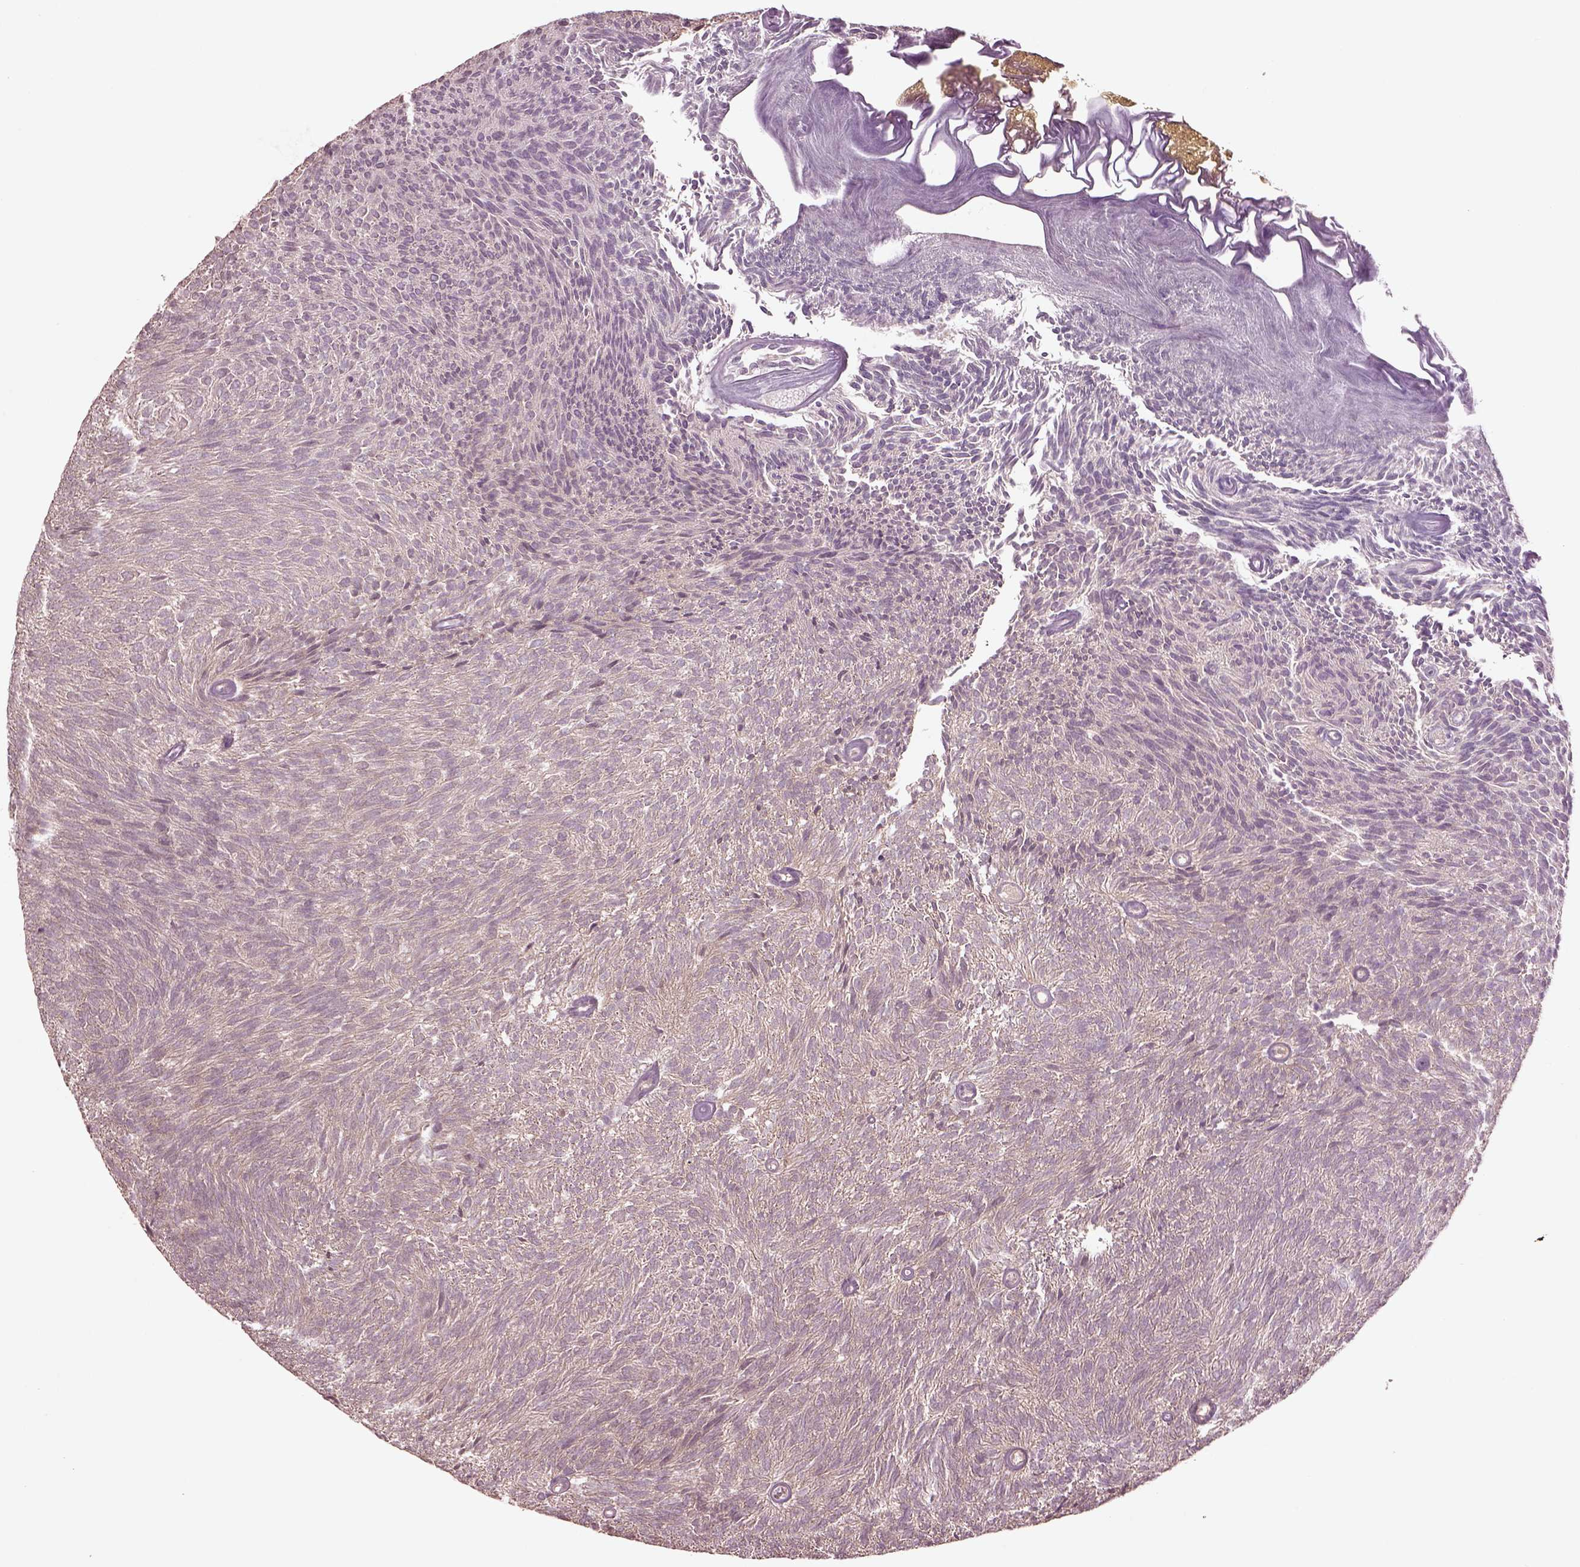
{"staining": {"intensity": "negative", "quantity": "none", "location": "none"}, "tissue": "urothelial cancer", "cell_type": "Tumor cells", "image_type": "cancer", "snomed": [{"axis": "morphology", "description": "Urothelial carcinoma, Low grade"}, {"axis": "topography", "description": "Urinary bladder"}], "caption": "An image of human urothelial cancer is negative for staining in tumor cells.", "gene": "MTHFS", "patient": {"sex": "male", "age": 77}}